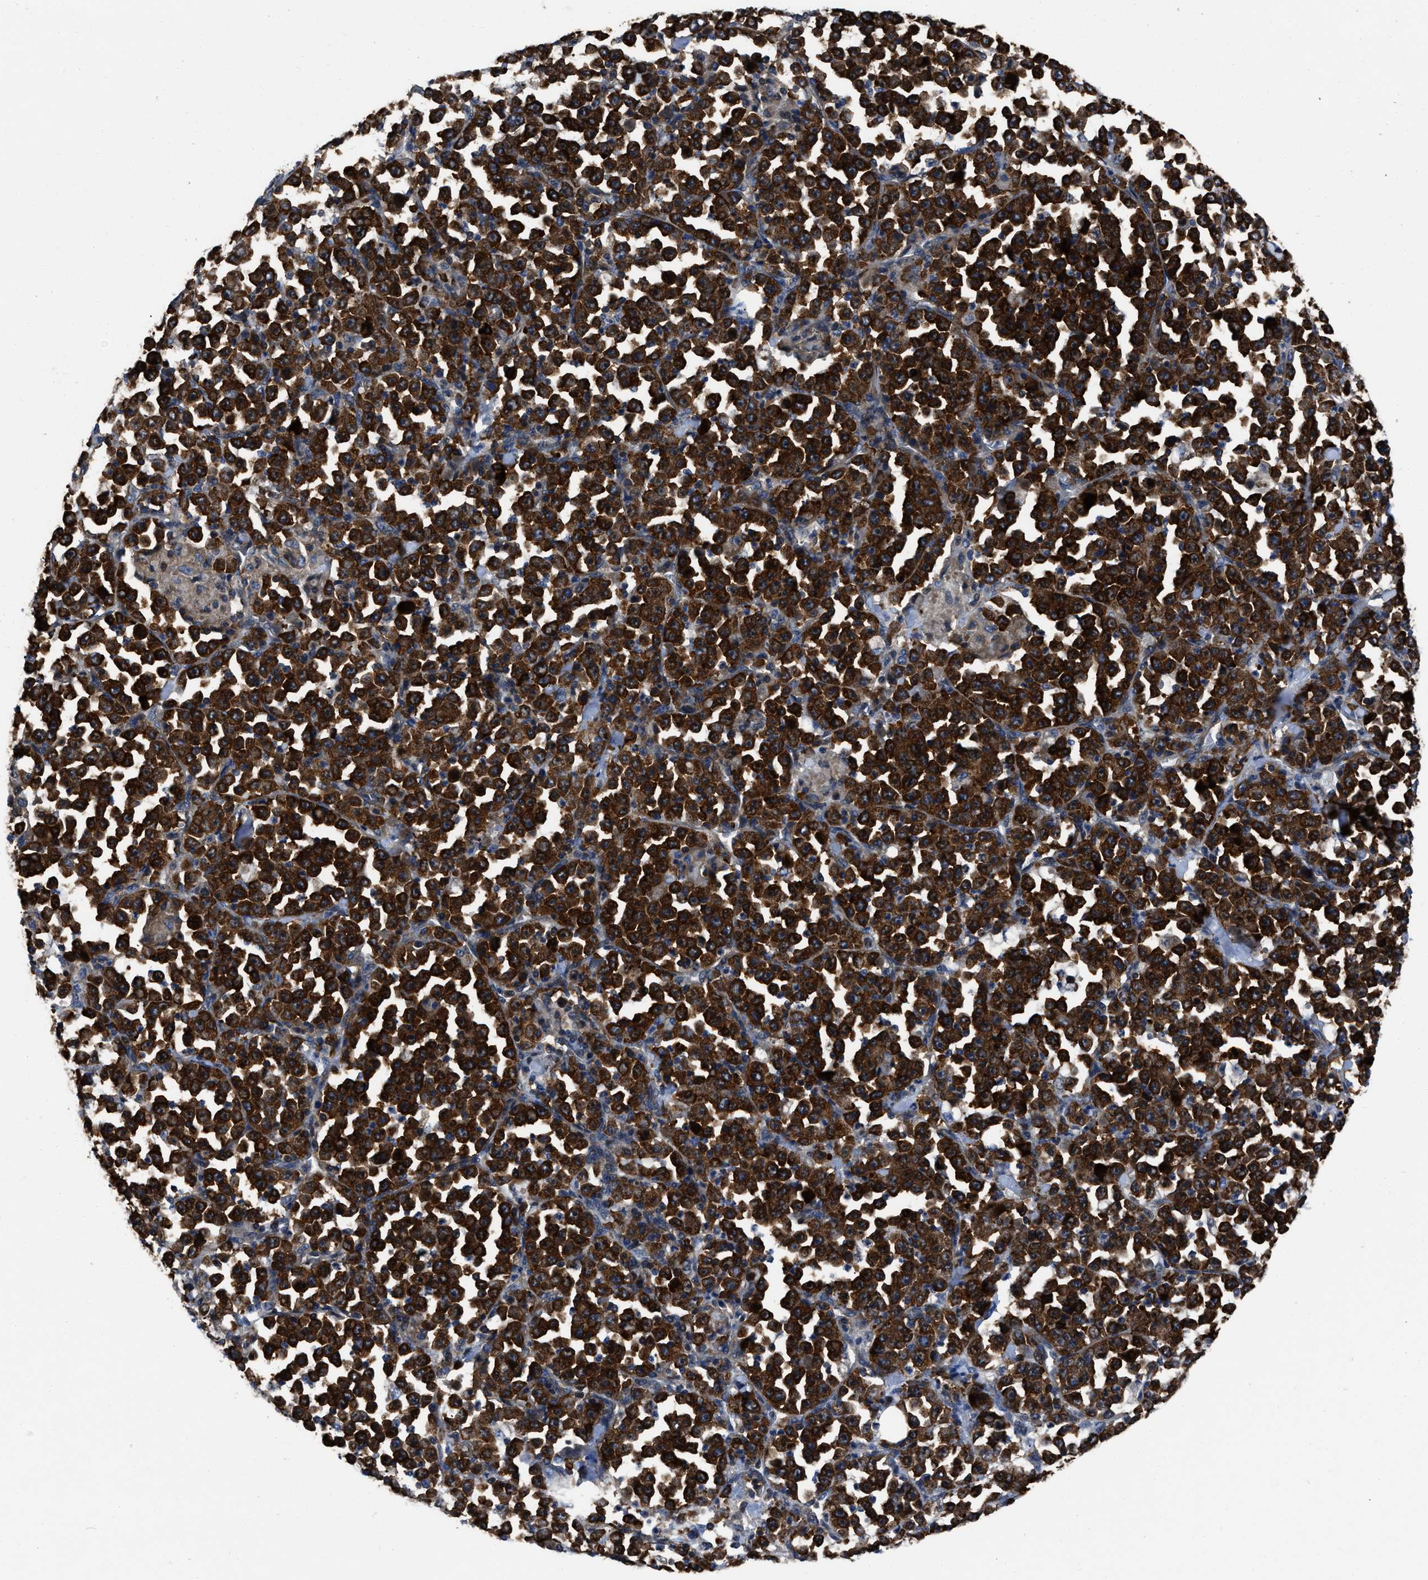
{"staining": {"intensity": "strong", "quantity": ">75%", "location": "cytoplasmic/membranous"}, "tissue": "stomach cancer", "cell_type": "Tumor cells", "image_type": "cancer", "snomed": [{"axis": "morphology", "description": "Normal tissue, NOS"}, {"axis": "morphology", "description": "Adenocarcinoma, NOS"}, {"axis": "topography", "description": "Stomach, upper"}, {"axis": "topography", "description": "Stomach"}], "caption": "DAB immunohistochemical staining of stomach adenocarcinoma reveals strong cytoplasmic/membranous protein staining in approximately >75% of tumor cells.", "gene": "YARS1", "patient": {"sex": "male", "age": 59}}